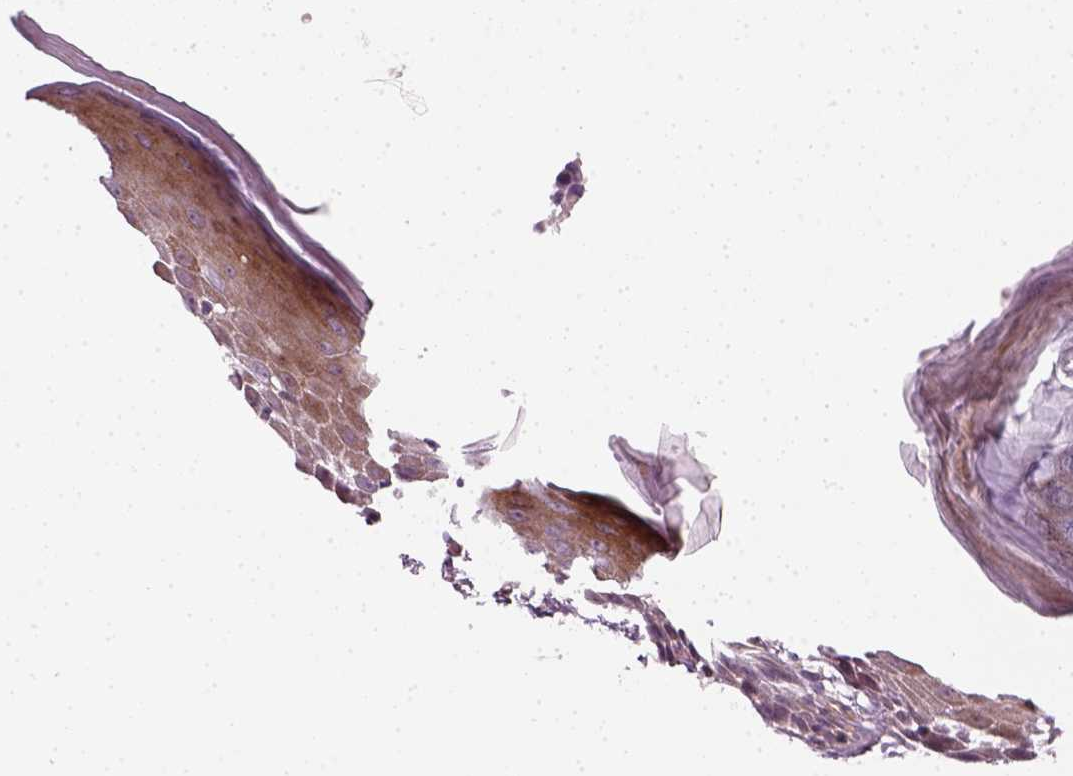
{"staining": {"intensity": "moderate", "quantity": "25%-75%", "location": "cytoplasmic/membranous"}, "tissue": "skin", "cell_type": "Epidermal cells", "image_type": "normal", "snomed": [{"axis": "morphology", "description": "Normal tissue, NOS"}, {"axis": "topography", "description": "Vulva"}], "caption": "DAB immunohistochemical staining of unremarkable skin shows moderate cytoplasmic/membranous protein positivity in about 25%-75% of epidermal cells. Immunohistochemistry stains the protein in brown and the nuclei are stained blue.", "gene": "DNASE1L1", "patient": {"sex": "female", "age": 68}}